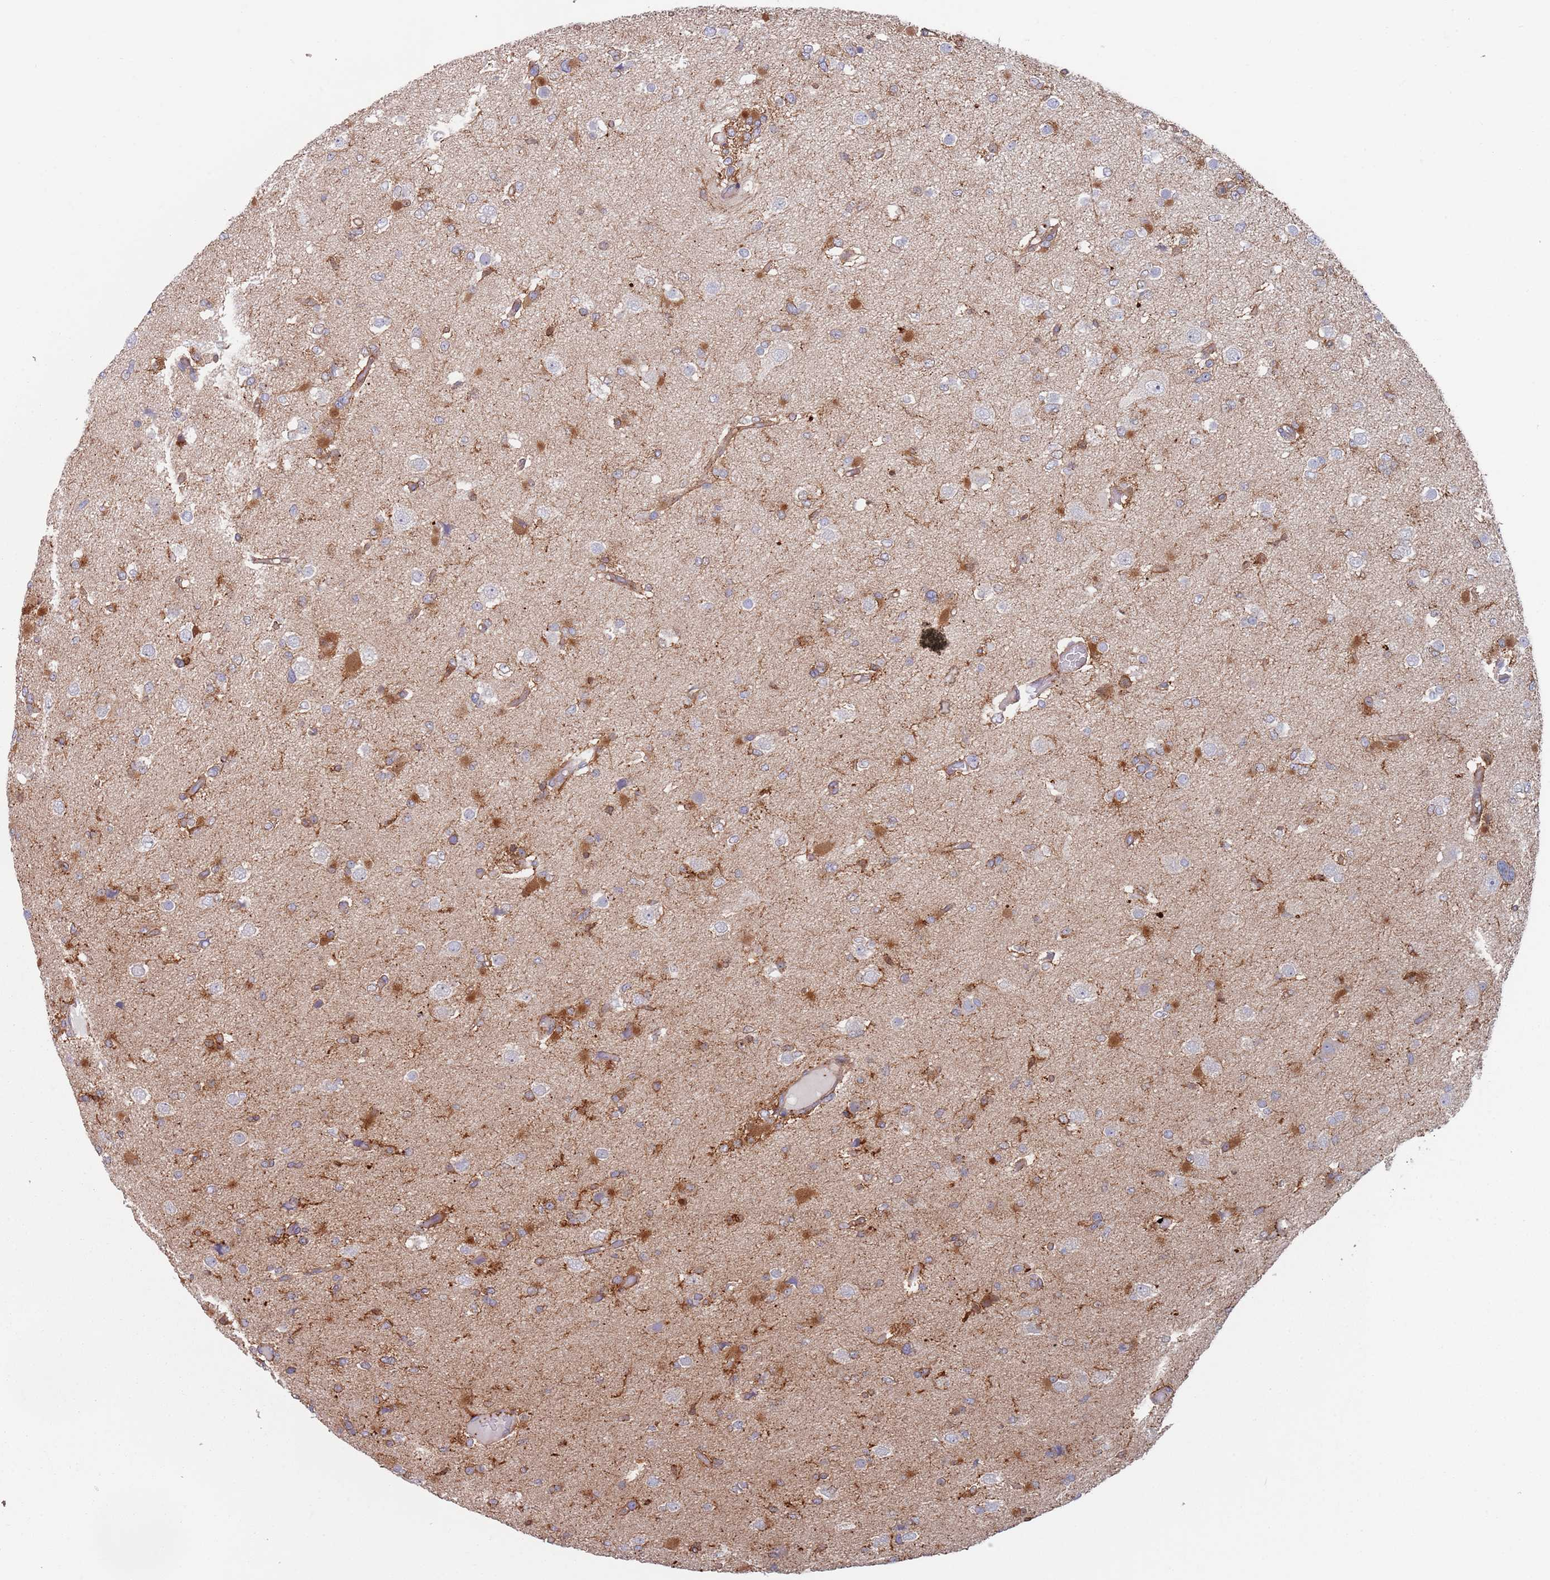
{"staining": {"intensity": "moderate", "quantity": "<25%", "location": "cytoplasmic/membranous,nuclear"}, "tissue": "glioma", "cell_type": "Tumor cells", "image_type": "cancer", "snomed": [{"axis": "morphology", "description": "Glioma, malignant, Low grade"}, {"axis": "topography", "description": "Brain"}], "caption": "Human glioma stained for a protein (brown) exhibits moderate cytoplasmic/membranous and nuclear positive expression in about <25% of tumor cells.", "gene": "APPL2", "patient": {"sex": "female", "age": 22}}